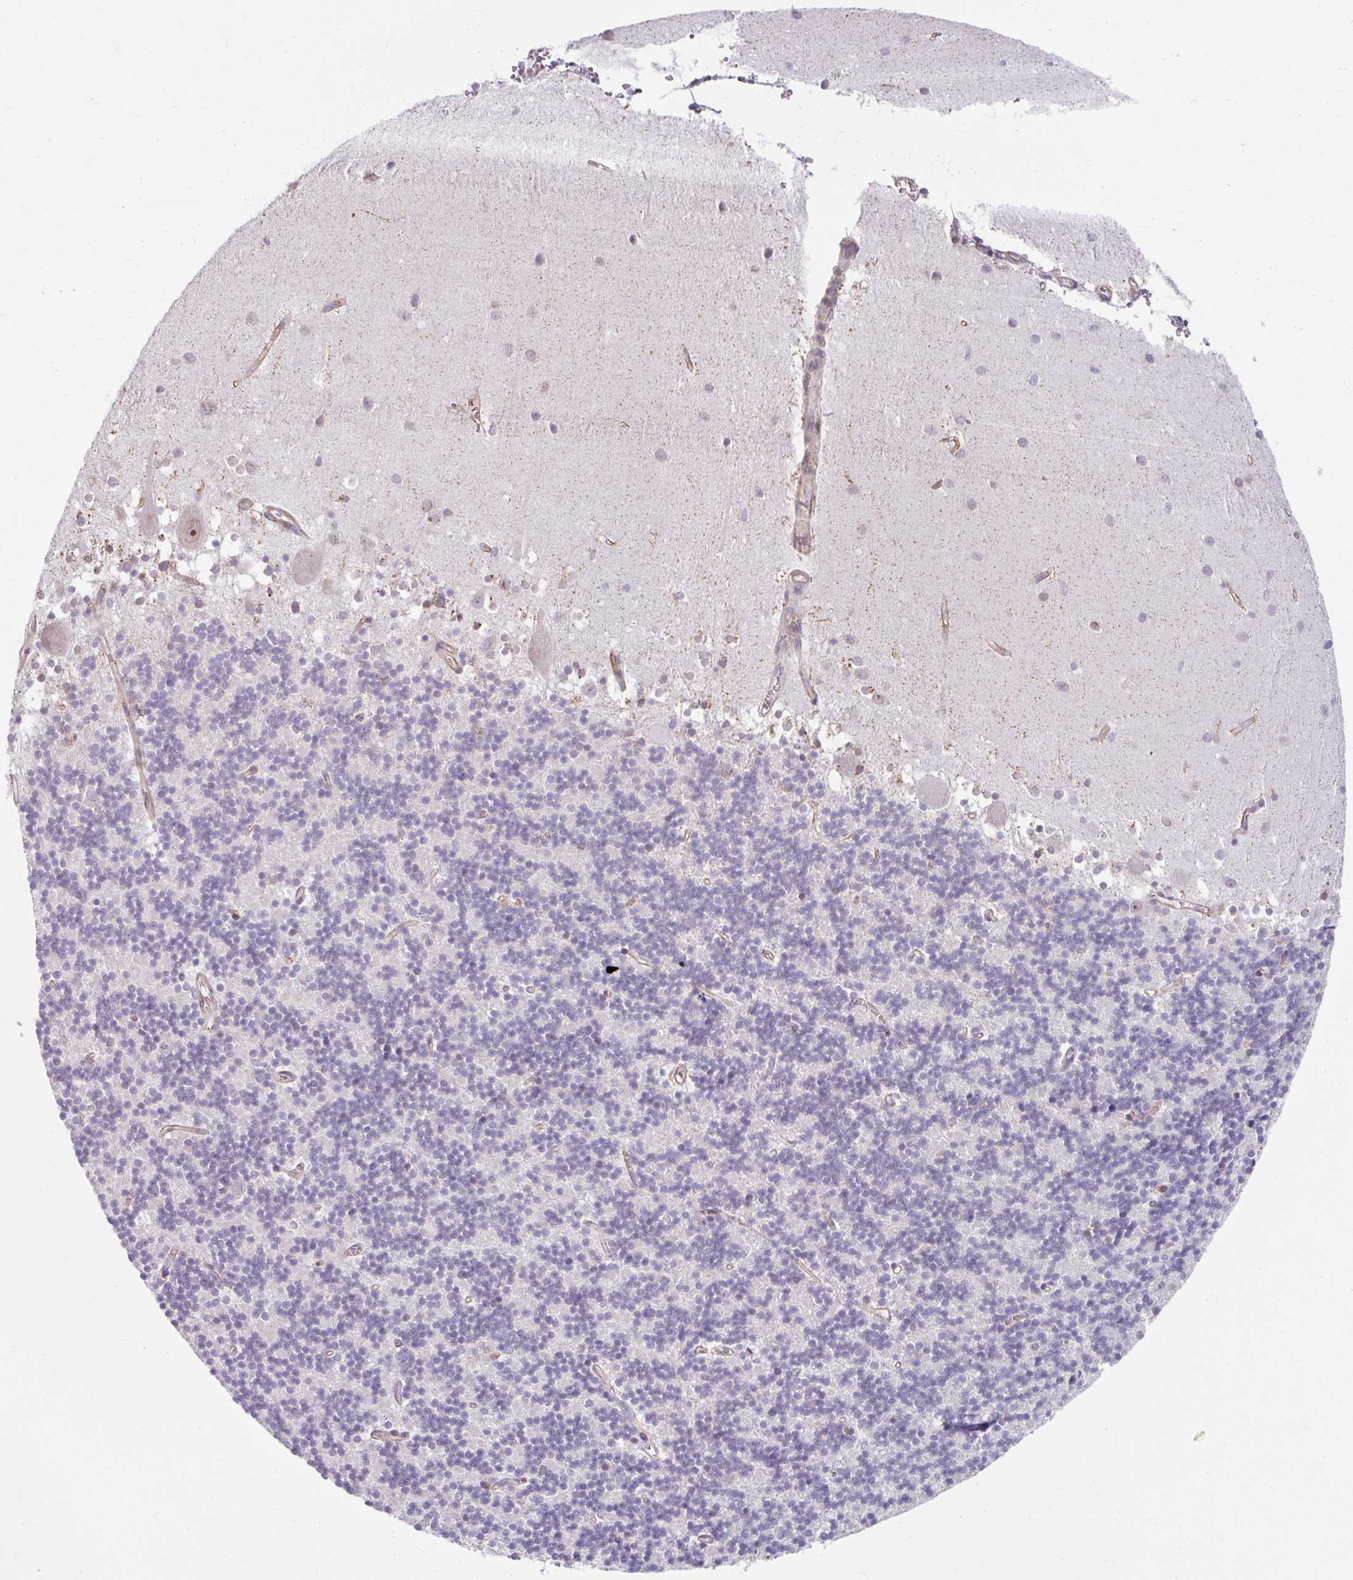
{"staining": {"intensity": "negative", "quantity": "none", "location": "none"}, "tissue": "cerebellum", "cell_type": "Cells in granular layer", "image_type": "normal", "snomed": [{"axis": "morphology", "description": "Normal tissue, NOS"}, {"axis": "topography", "description": "Cerebellum"}], "caption": "DAB immunohistochemical staining of normal human cerebellum displays no significant staining in cells in granular layer. Brightfield microscopy of immunohistochemistry (IHC) stained with DAB (3,3'-diaminobenzidine) (brown) and hematoxylin (blue), captured at high magnification.", "gene": "NT5C1B", "patient": {"sex": "male", "age": 54}}